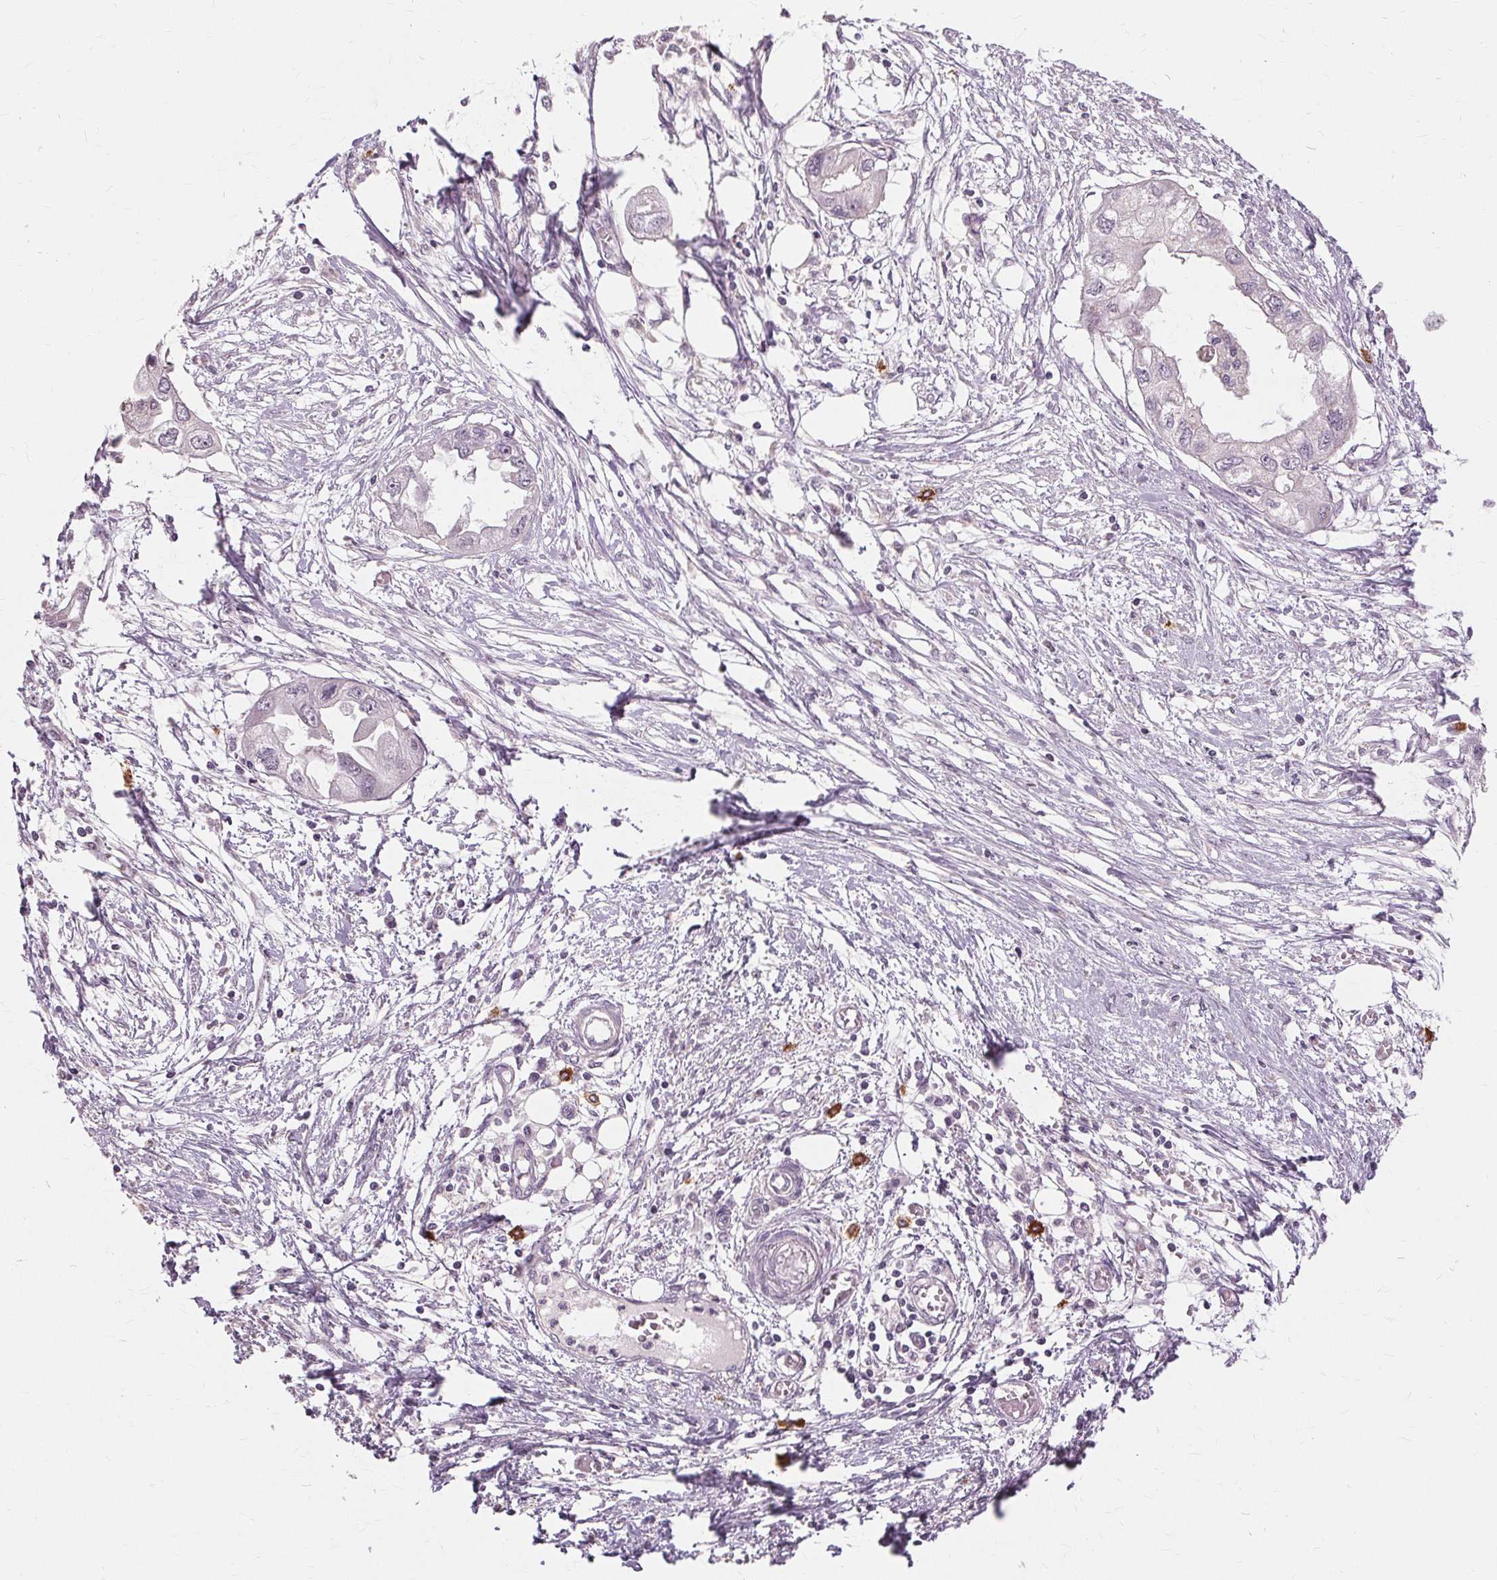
{"staining": {"intensity": "negative", "quantity": "none", "location": "none"}, "tissue": "endometrial cancer", "cell_type": "Tumor cells", "image_type": "cancer", "snomed": [{"axis": "morphology", "description": "Adenocarcinoma, NOS"}, {"axis": "morphology", "description": "Adenocarcinoma, metastatic, NOS"}, {"axis": "topography", "description": "Adipose tissue"}, {"axis": "topography", "description": "Endometrium"}], "caption": "Immunohistochemistry image of neoplastic tissue: human adenocarcinoma (endometrial) stained with DAB reveals no significant protein positivity in tumor cells. (Immunohistochemistry, brightfield microscopy, high magnification).", "gene": "SIGLEC6", "patient": {"sex": "female", "age": 67}}